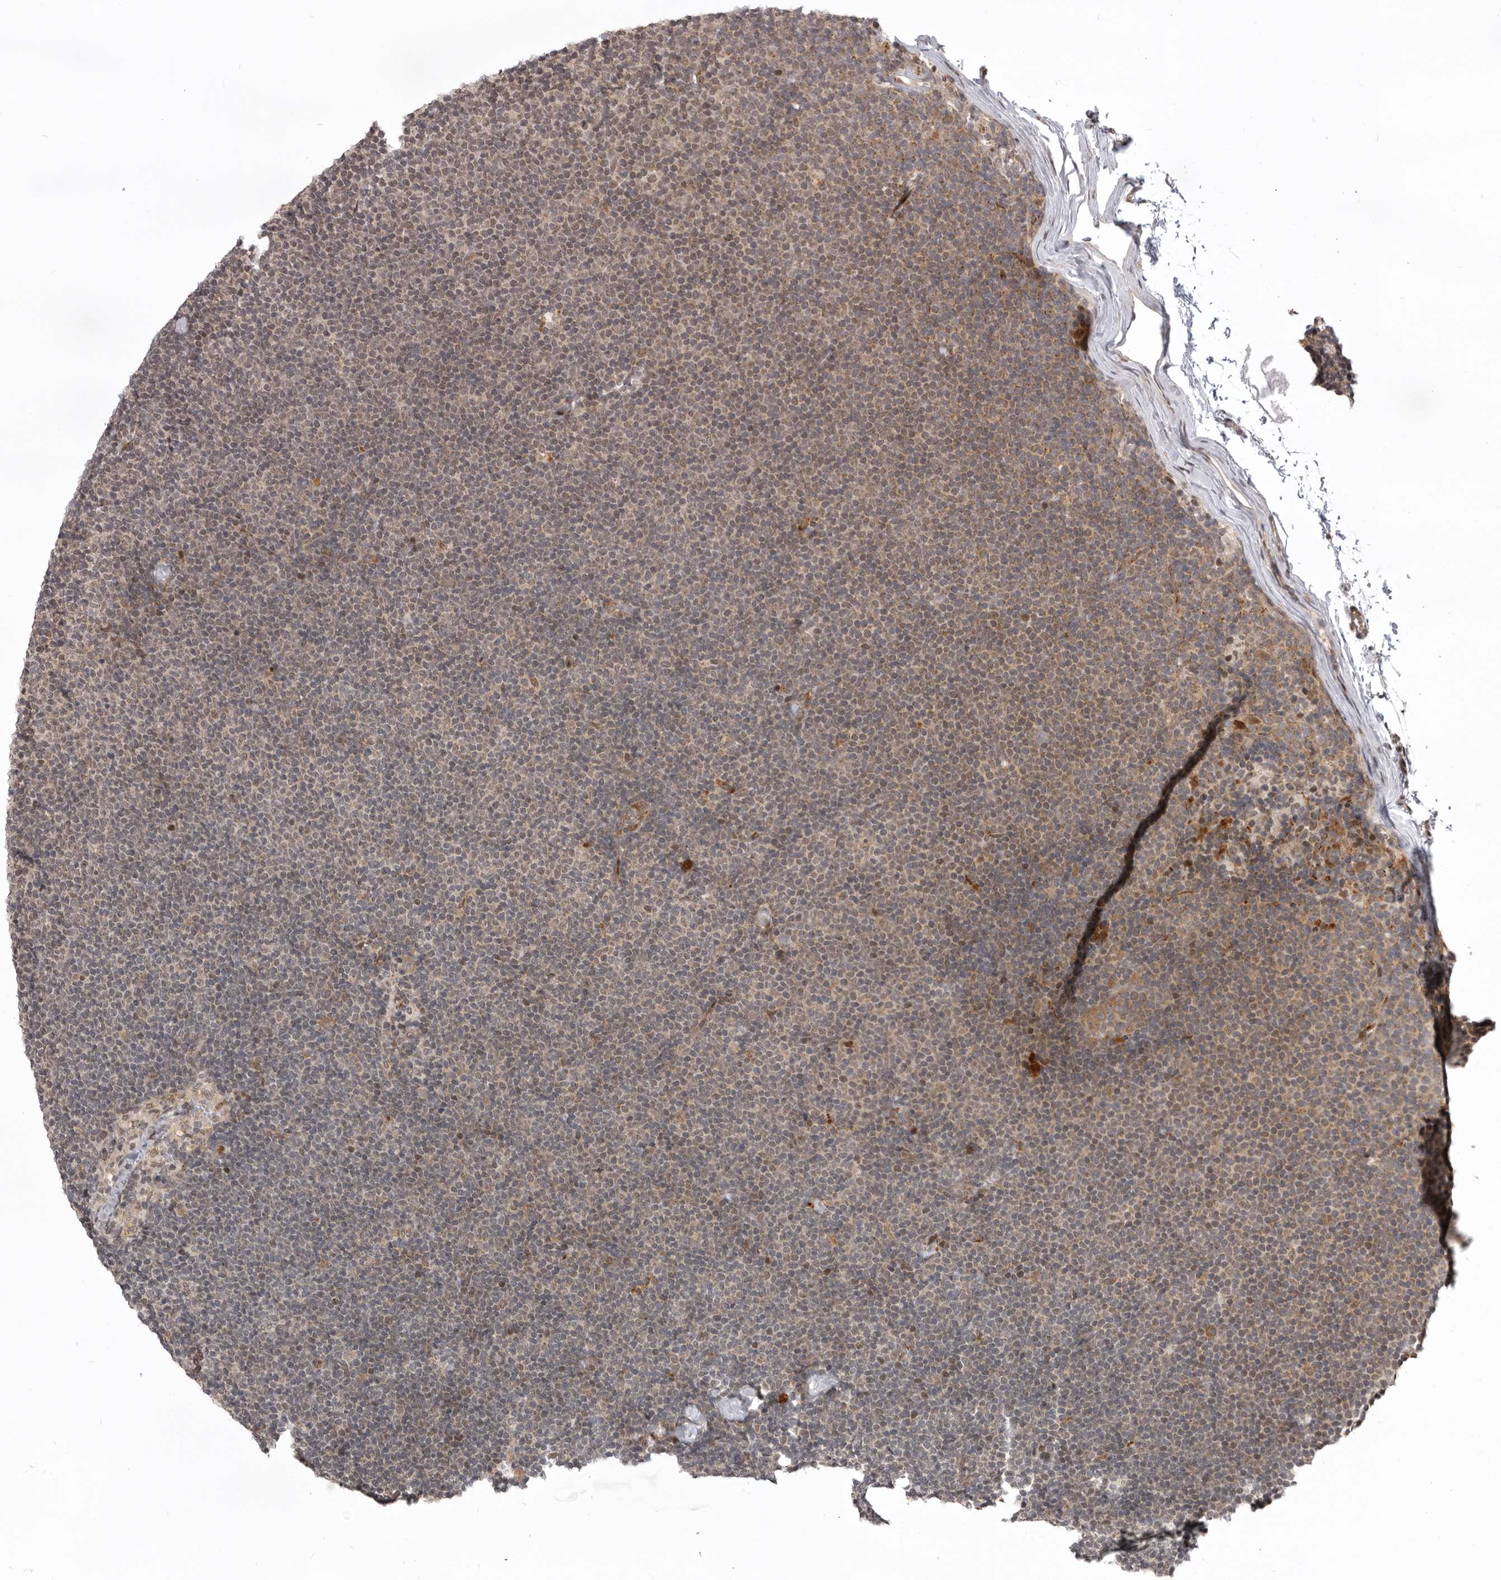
{"staining": {"intensity": "weak", "quantity": "25%-75%", "location": "cytoplasmic/membranous"}, "tissue": "lymphoma", "cell_type": "Tumor cells", "image_type": "cancer", "snomed": [{"axis": "morphology", "description": "Malignant lymphoma, non-Hodgkin's type, Low grade"}, {"axis": "topography", "description": "Lymph node"}], "caption": "Malignant lymphoma, non-Hodgkin's type (low-grade) stained with DAB IHC reveals low levels of weak cytoplasmic/membranous positivity in approximately 25%-75% of tumor cells. (brown staining indicates protein expression, while blue staining denotes nuclei).", "gene": "C1orf109", "patient": {"sex": "female", "age": 53}}